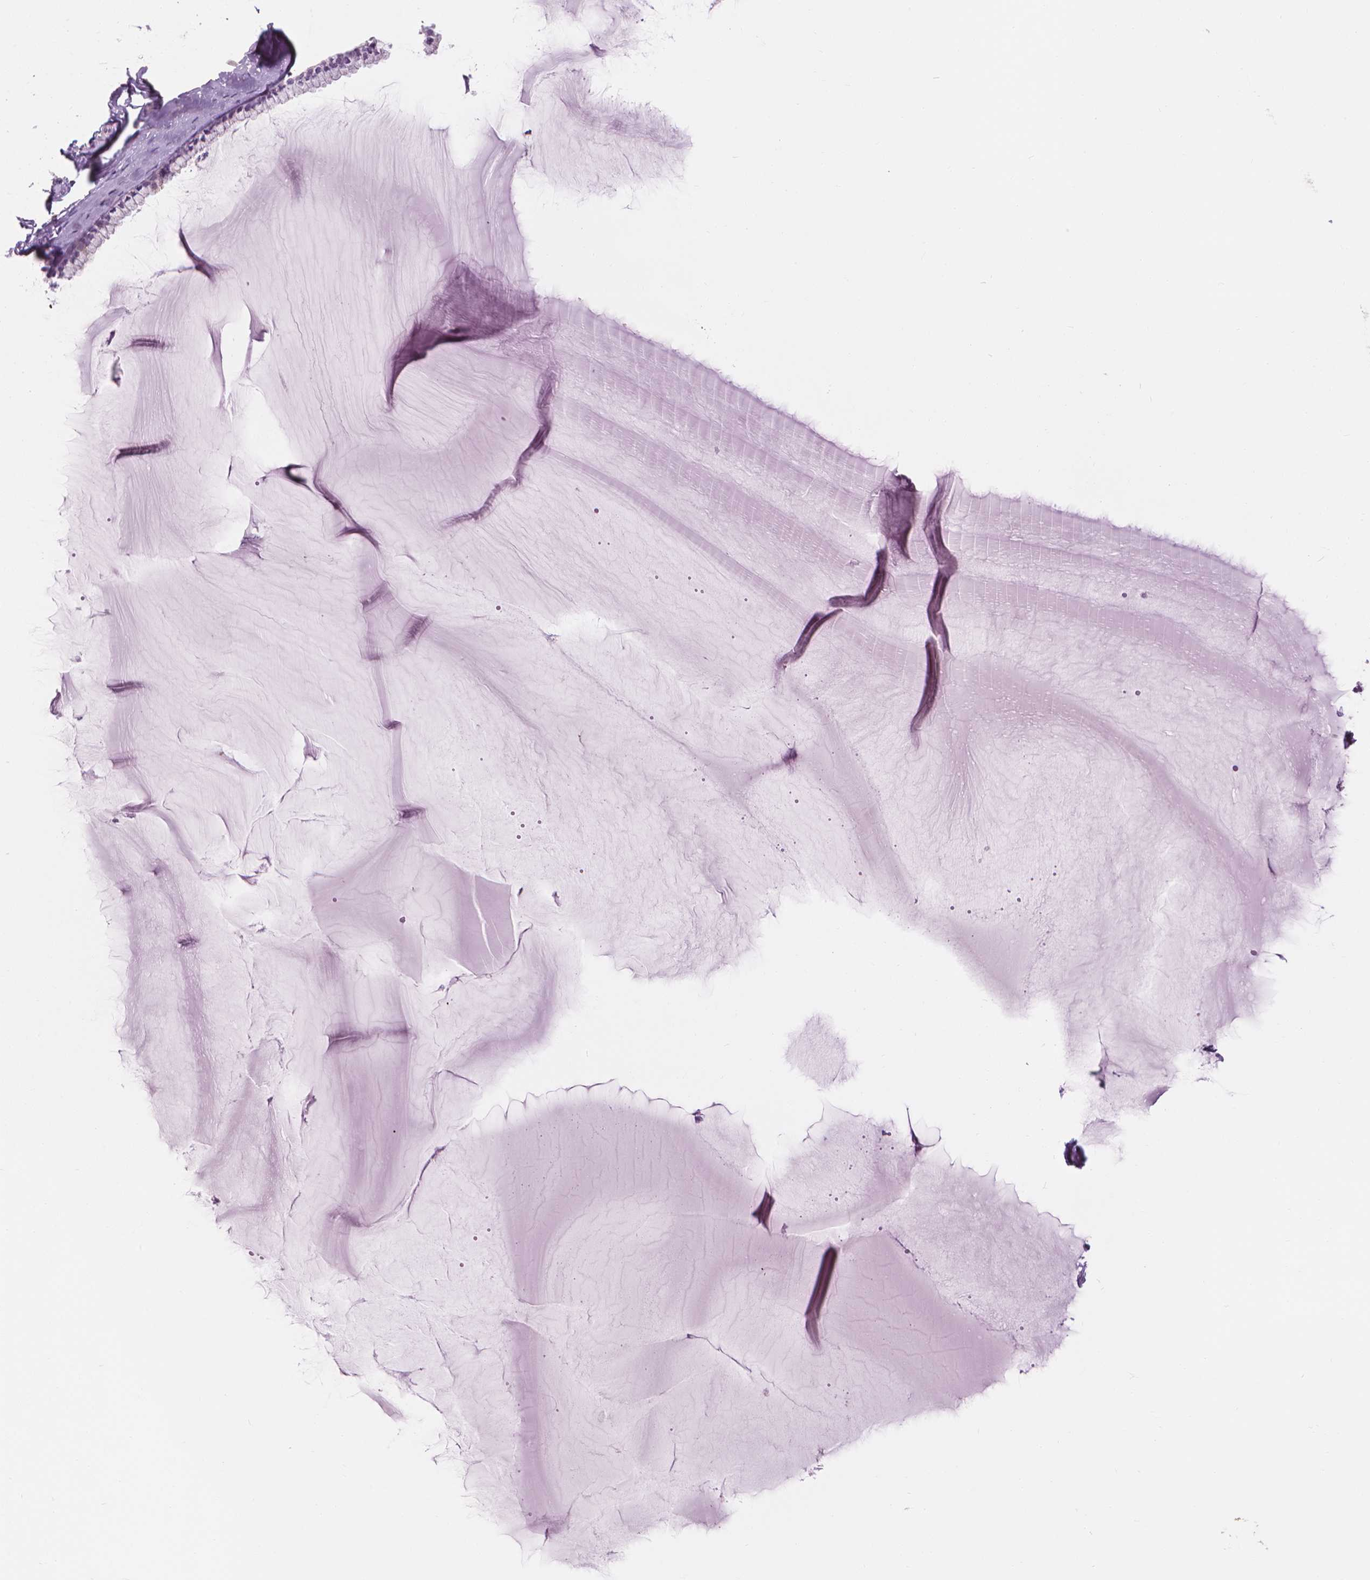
{"staining": {"intensity": "negative", "quantity": "none", "location": "none"}, "tissue": "cervix", "cell_type": "Glandular cells", "image_type": "normal", "snomed": [{"axis": "morphology", "description": "Normal tissue, NOS"}, {"axis": "topography", "description": "Cervix"}], "caption": "This micrograph is of benign cervix stained with immunohistochemistry (IHC) to label a protein in brown with the nuclei are counter-stained blue. There is no expression in glandular cells.", "gene": "CFAP126", "patient": {"sex": "female", "age": 40}}